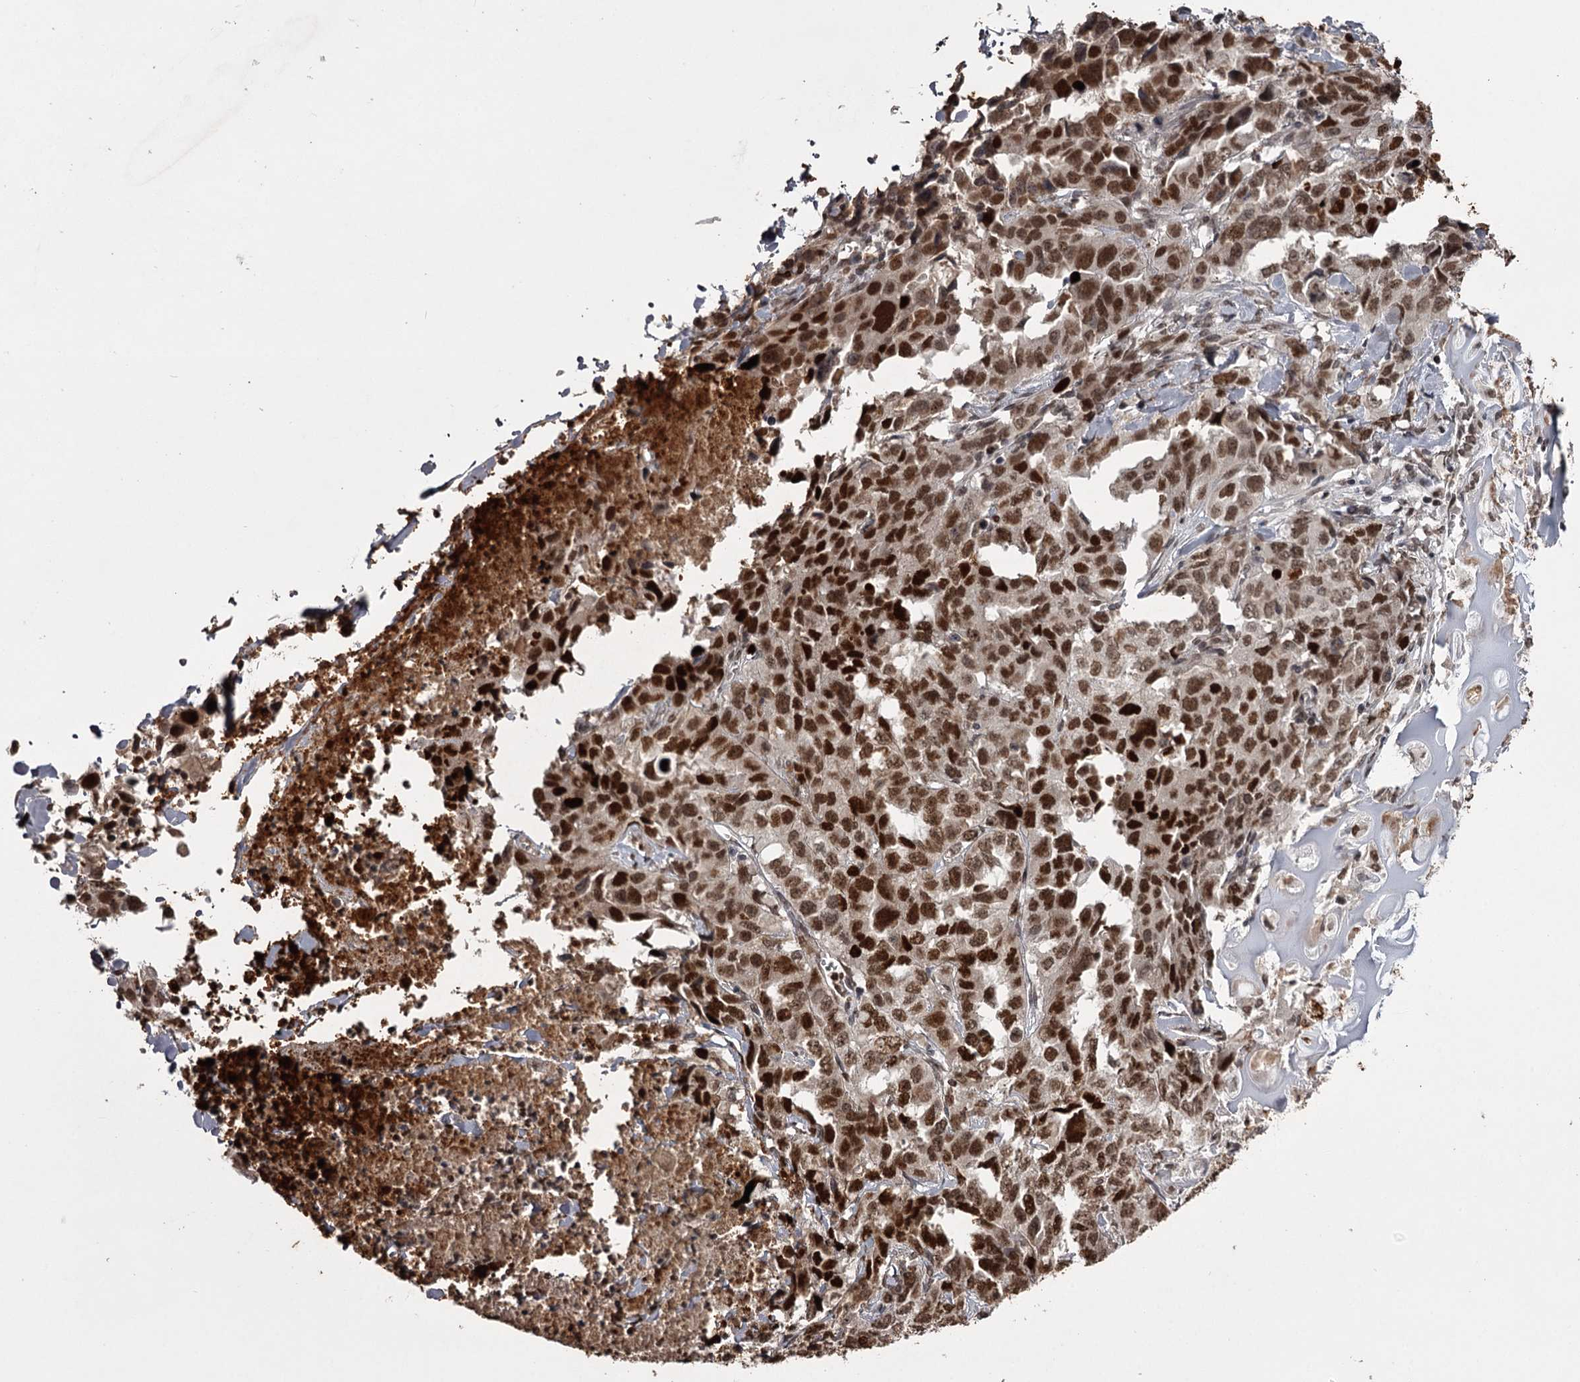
{"staining": {"intensity": "strong", "quantity": ">75%", "location": "nuclear"}, "tissue": "lung cancer", "cell_type": "Tumor cells", "image_type": "cancer", "snomed": [{"axis": "morphology", "description": "Adenocarcinoma, NOS"}, {"axis": "topography", "description": "Lung"}], "caption": "A brown stain shows strong nuclear staining of a protein in human adenocarcinoma (lung) tumor cells.", "gene": "THYN1", "patient": {"sex": "female", "age": 51}}